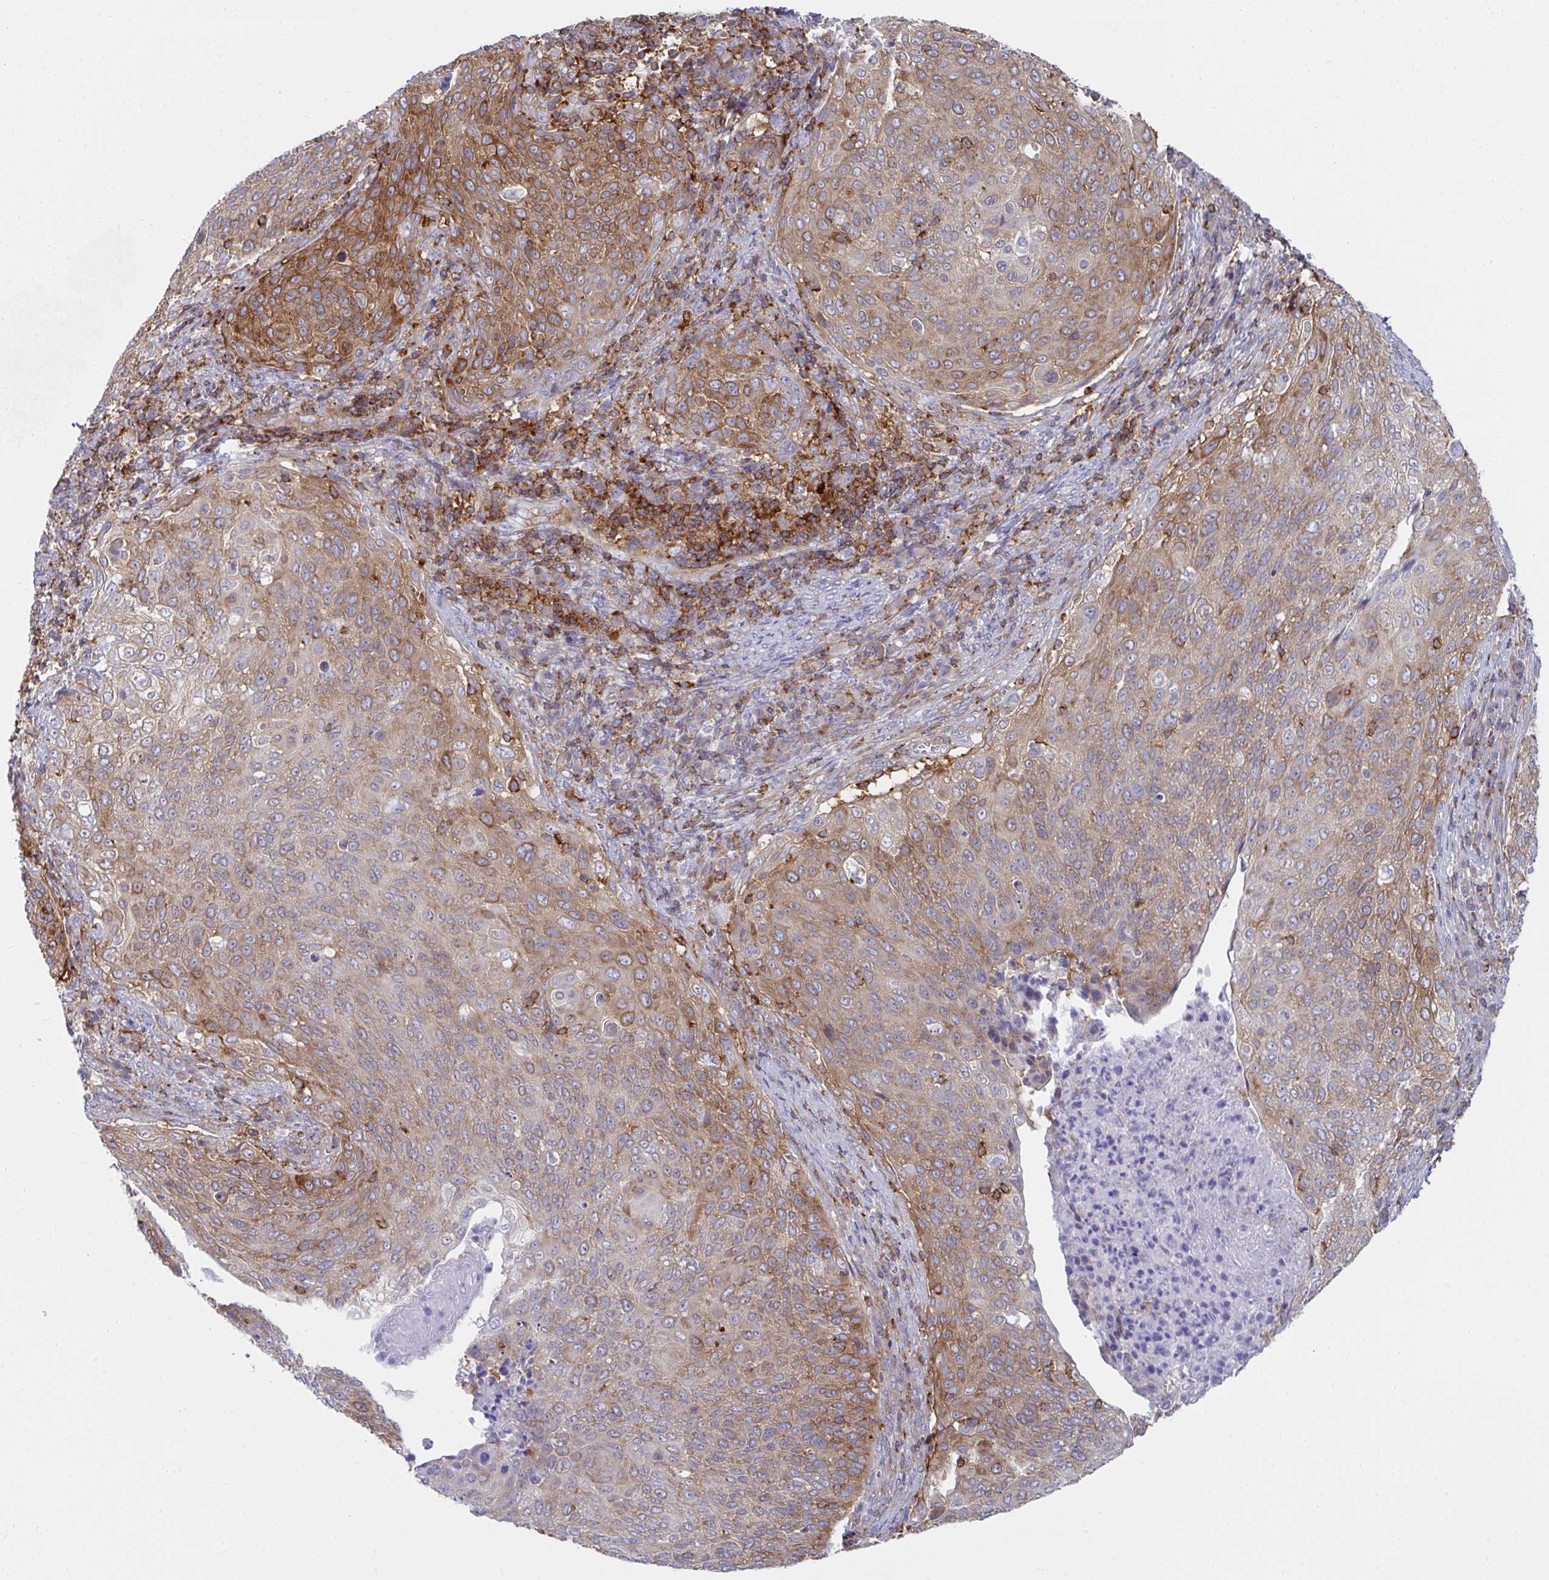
{"staining": {"intensity": "moderate", "quantity": ">75%", "location": "cytoplasmic/membranous"}, "tissue": "cervical cancer", "cell_type": "Tumor cells", "image_type": "cancer", "snomed": [{"axis": "morphology", "description": "Squamous cell carcinoma, NOS"}, {"axis": "topography", "description": "Cervix"}], "caption": "Human squamous cell carcinoma (cervical) stained with a brown dye exhibits moderate cytoplasmic/membranous positive positivity in approximately >75% of tumor cells.", "gene": "WNK1", "patient": {"sex": "female", "age": 31}}